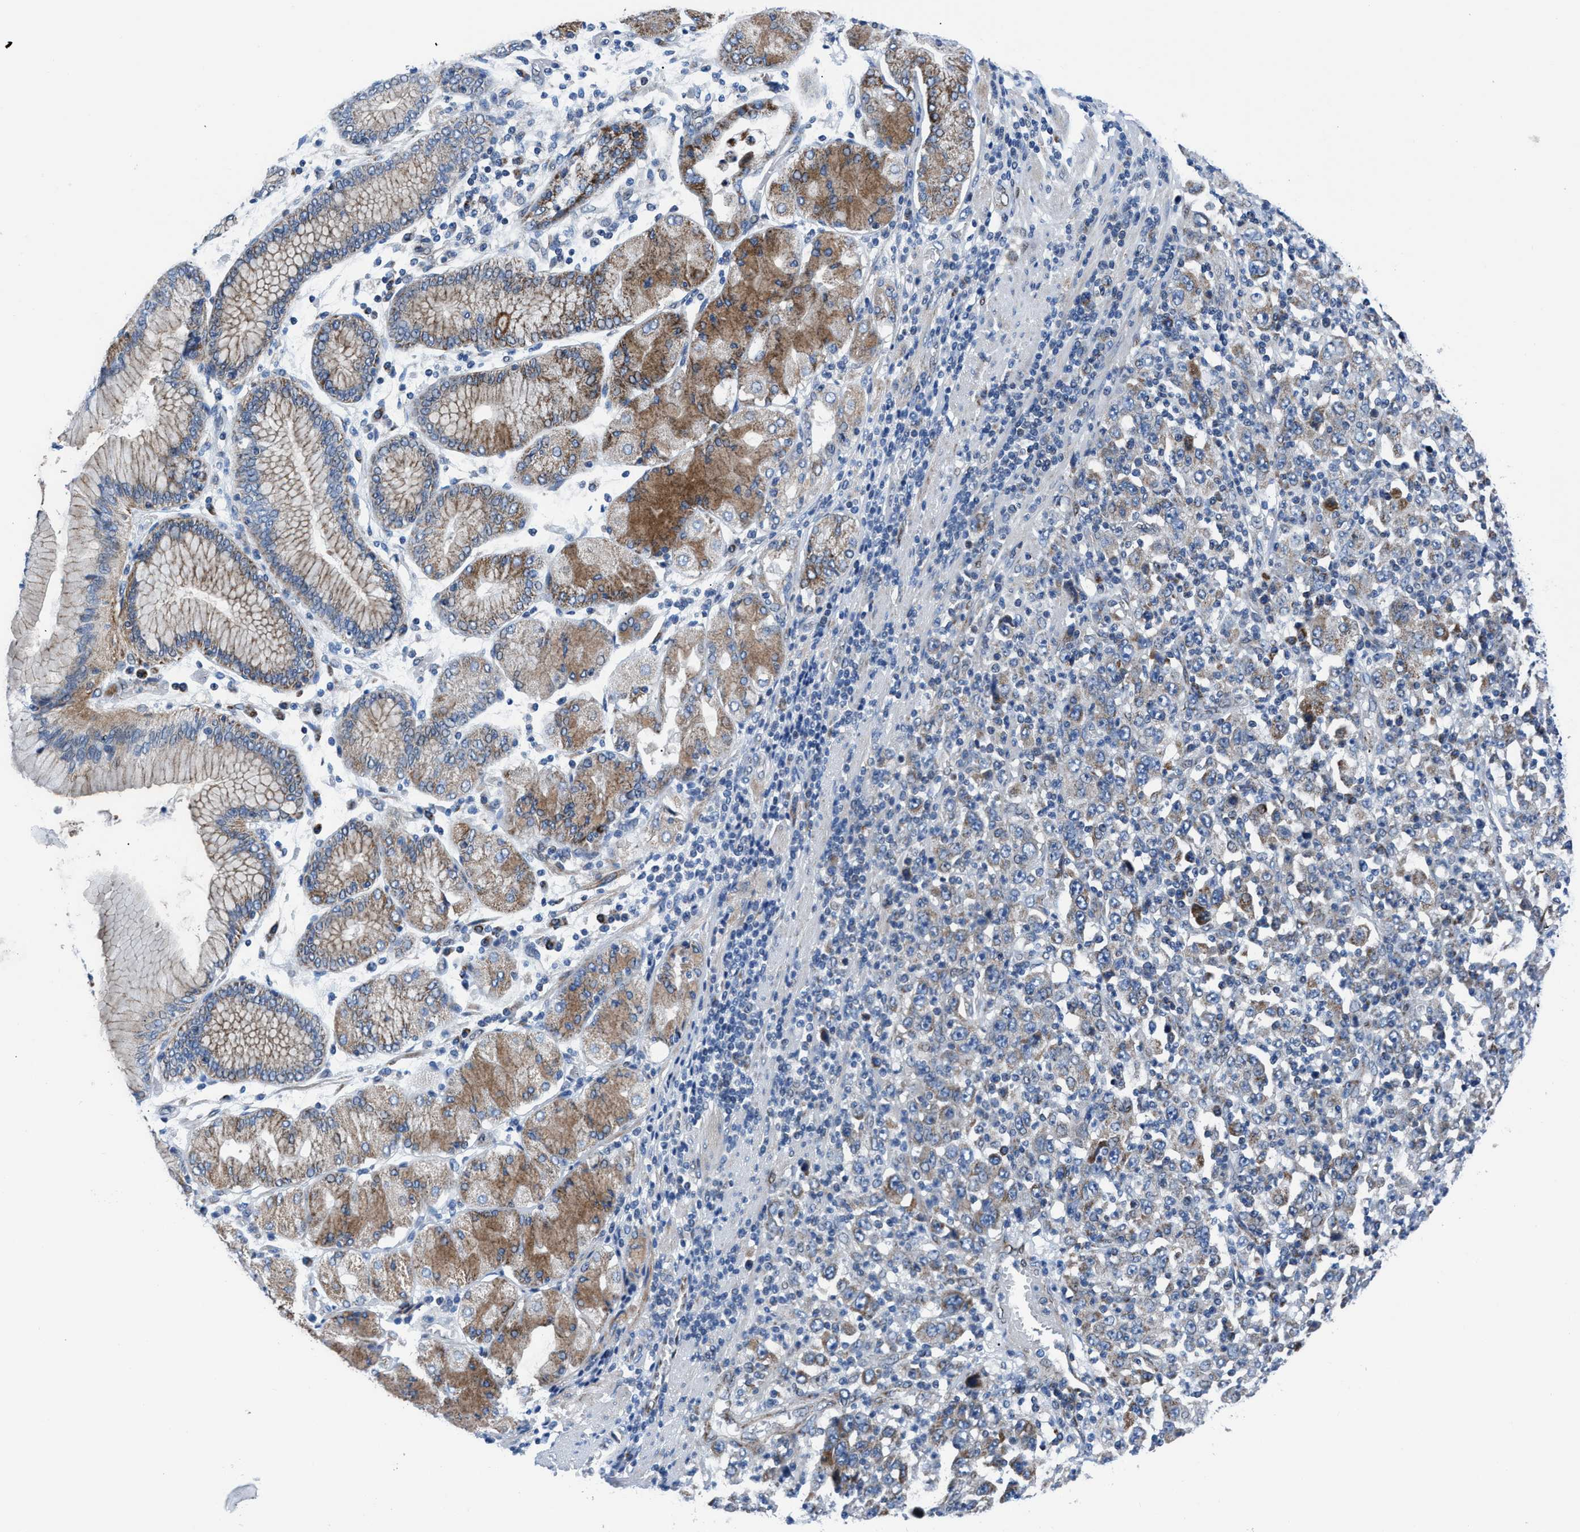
{"staining": {"intensity": "moderate", "quantity": "<25%", "location": "cytoplasmic/membranous"}, "tissue": "stomach cancer", "cell_type": "Tumor cells", "image_type": "cancer", "snomed": [{"axis": "morphology", "description": "Normal tissue, NOS"}, {"axis": "morphology", "description": "Adenocarcinoma, NOS"}, {"axis": "topography", "description": "Stomach, upper"}, {"axis": "topography", "description": "Stomach"}], "caption": "A brown stain shows moderate cytoplasmic/membranous expression of a protein in human stomach adenocarcinoma tumor cells. (brown staining indicates protein expression, while blue staining denotes nuclei).", "gene": "LMO2", "patient": {"sex": "male", "age": 59}}